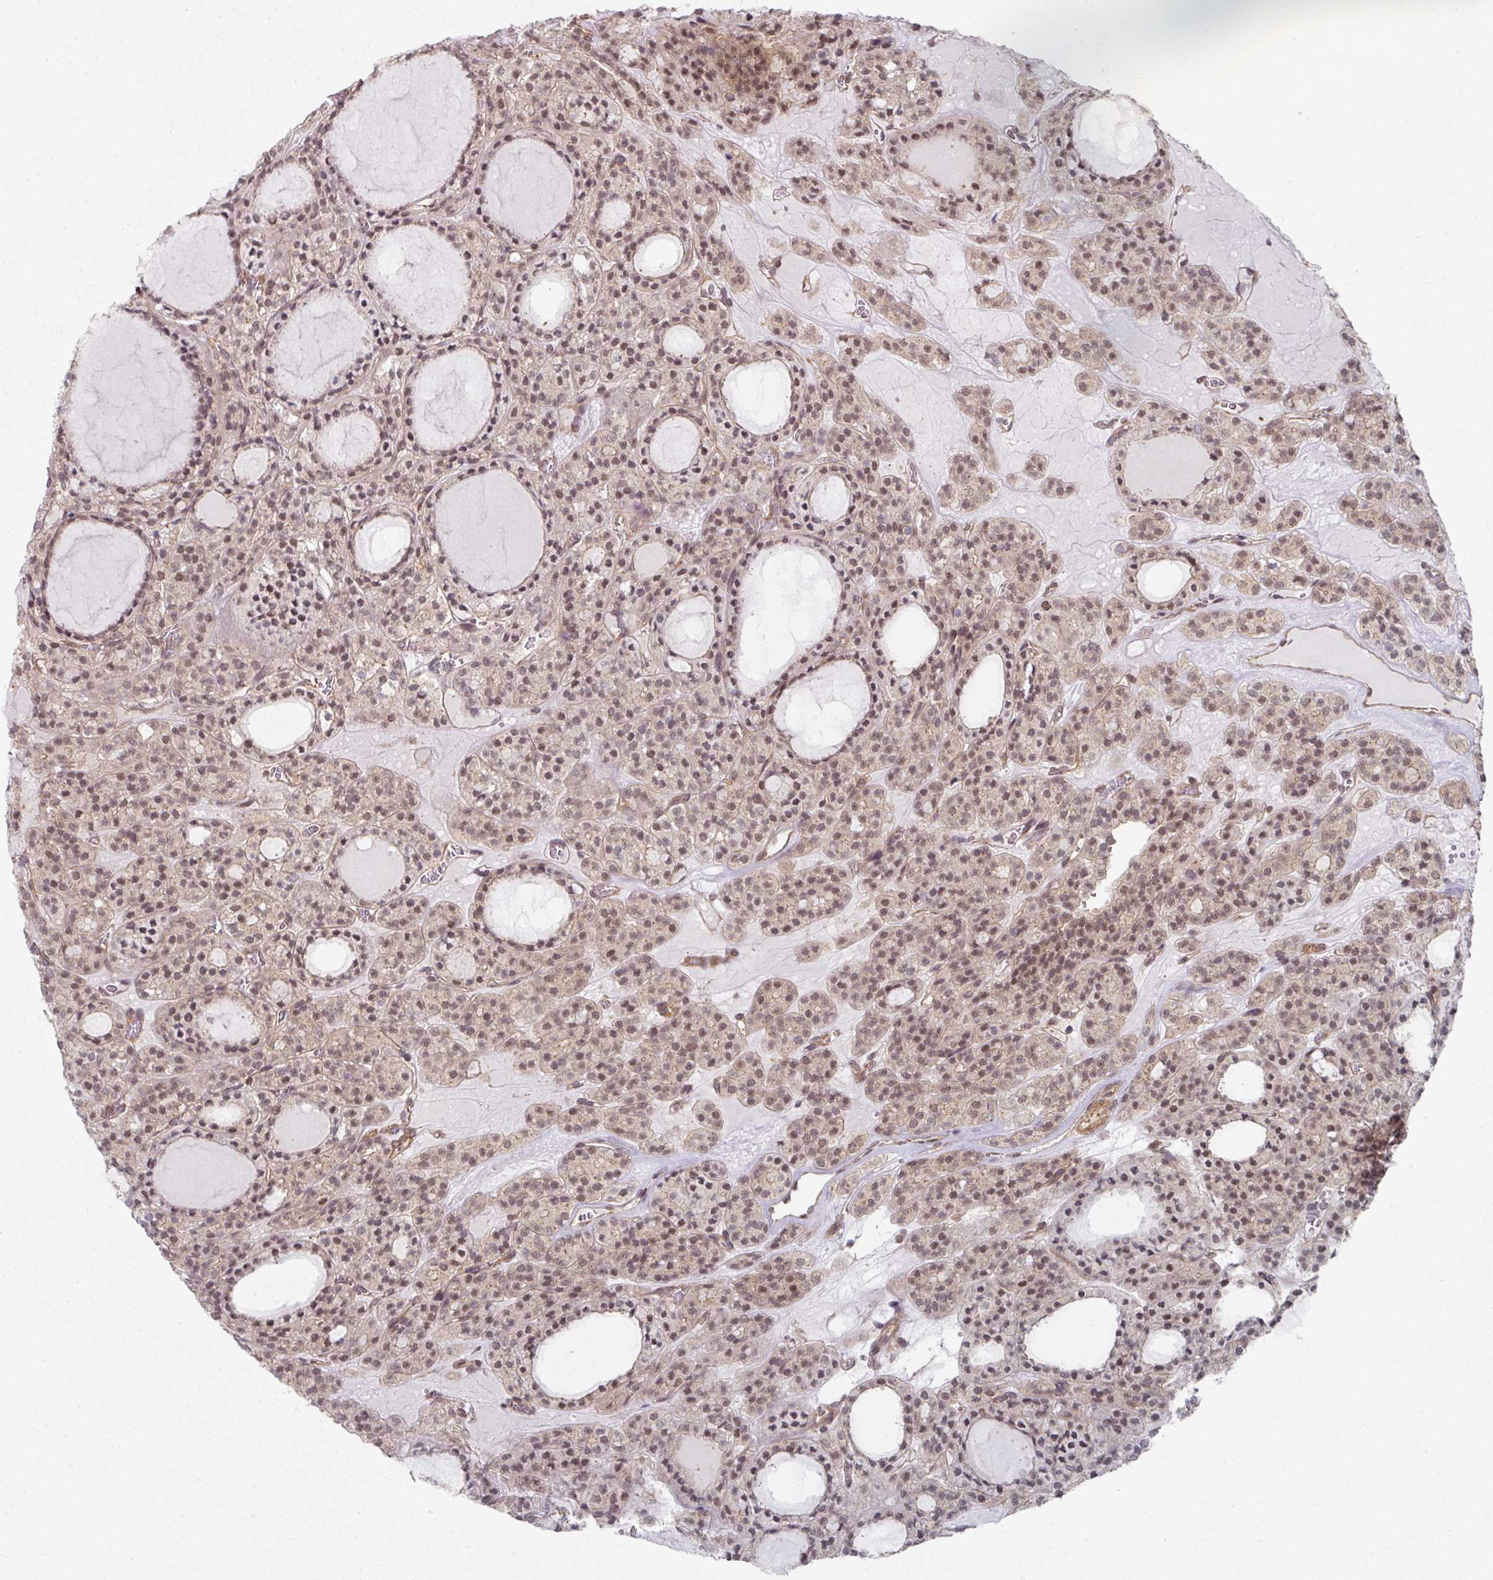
{"staining": {"intensity": "weak", "quantity": ">75%", "location": "nuclear"}, "tissue": "thyroid cancer", "cell_type": "Tumor cells", "image_type": "cancer", "snomed": [{"axis": "morphology", "description": "Follicular adenoma carcinoma, NOS"}, {"axis": "topography", "description": "Thyroid gland"}], "caption": "About >75% of tumor cells in thyroid follicular adenoma carcinoma exhibit weak nuclear protein staining as visualized by brown immunohistochemical staining.", "gene": "PSME3IP1", "patient": {"sex": "female", "age": 63}}